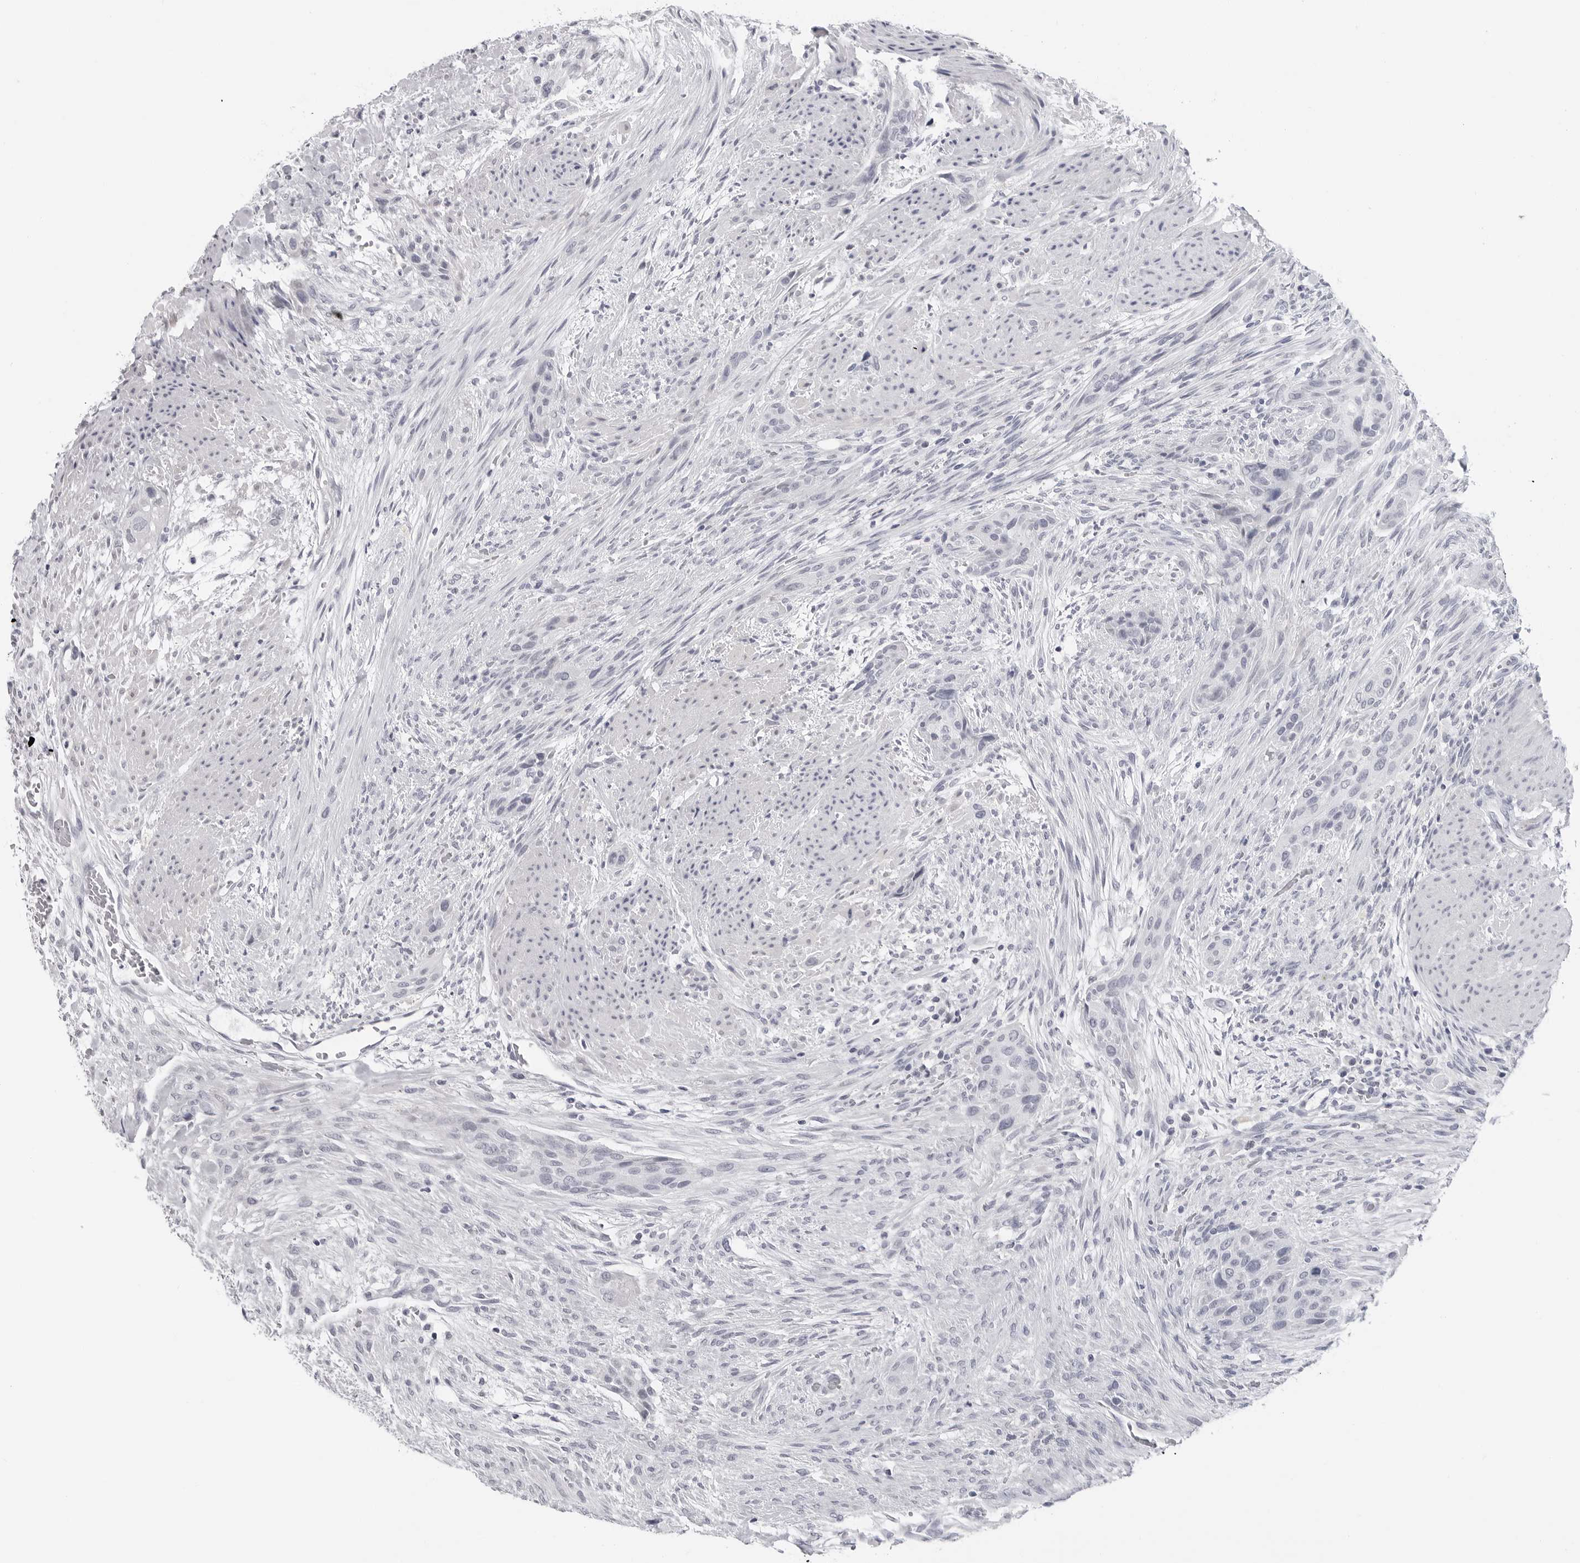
{"staining": {"intensity": "negative", "quantity": "none", "location": "none"}, "tissue": "urothelial cancer", "cell_type": "Tumor cells", "image_type": "cancer", "snomed": [{"axis": "morphology", "description": "Urothelial carcinoma, High grade"}, {"axis": "topography", "description": "Urinary bladder"}], "caption": "A micrograph of high-grade urothelial carcinoma stained for a protein demonstrates no brown staining in tumor cells.", "gene": "PGA3", "patient": {"sex": "male", "age": 35}}